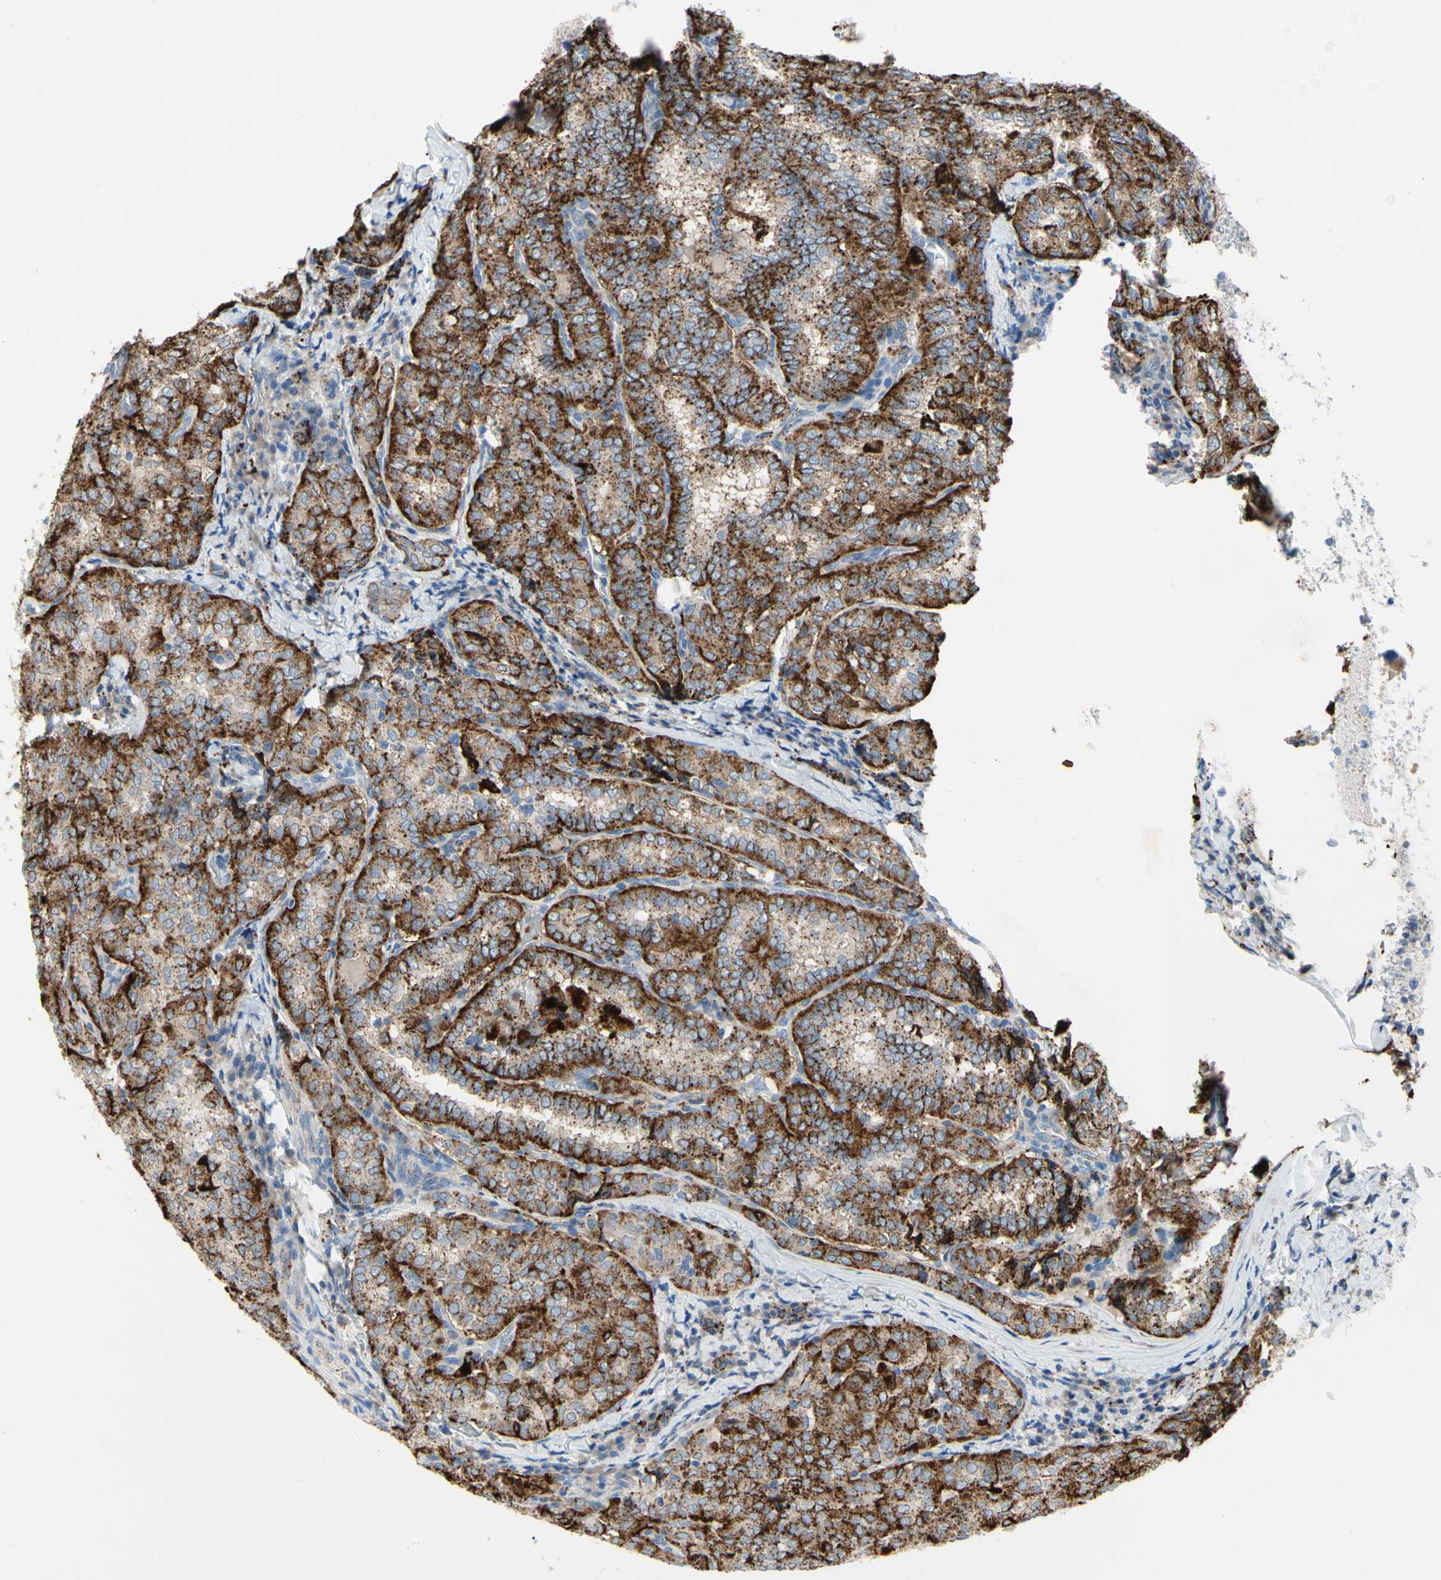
{"staining": {"intensity": "strong", "quantity": ">75%", "location": "cytoplasmic/membranous"}, "tissue": "thyroid cancer", "cell_type": "Tumor cells", "image_type": "cancer", "snomed": [{"axis": "morphology", "description": "Normal tissue, NOS"}, {"axis": "morphology", "description": "Papillary adenocarcinoma, NOS"}, {"axis": "topography", "description": "Thyroid gland"}], "caption": "The image demonstrates immunohistochemical staining of thyroid cancer (papillary adenocarcinoma). There is strong cytoplasmic/membranous positivity is identified in about >75% of tumor cells. Immunohistochemistry (ihc) stains the protein of interest in brown and the nuclei are stained blue.", "gene": "RETSAT", "patient": {"sex": "female", "age": 30}}